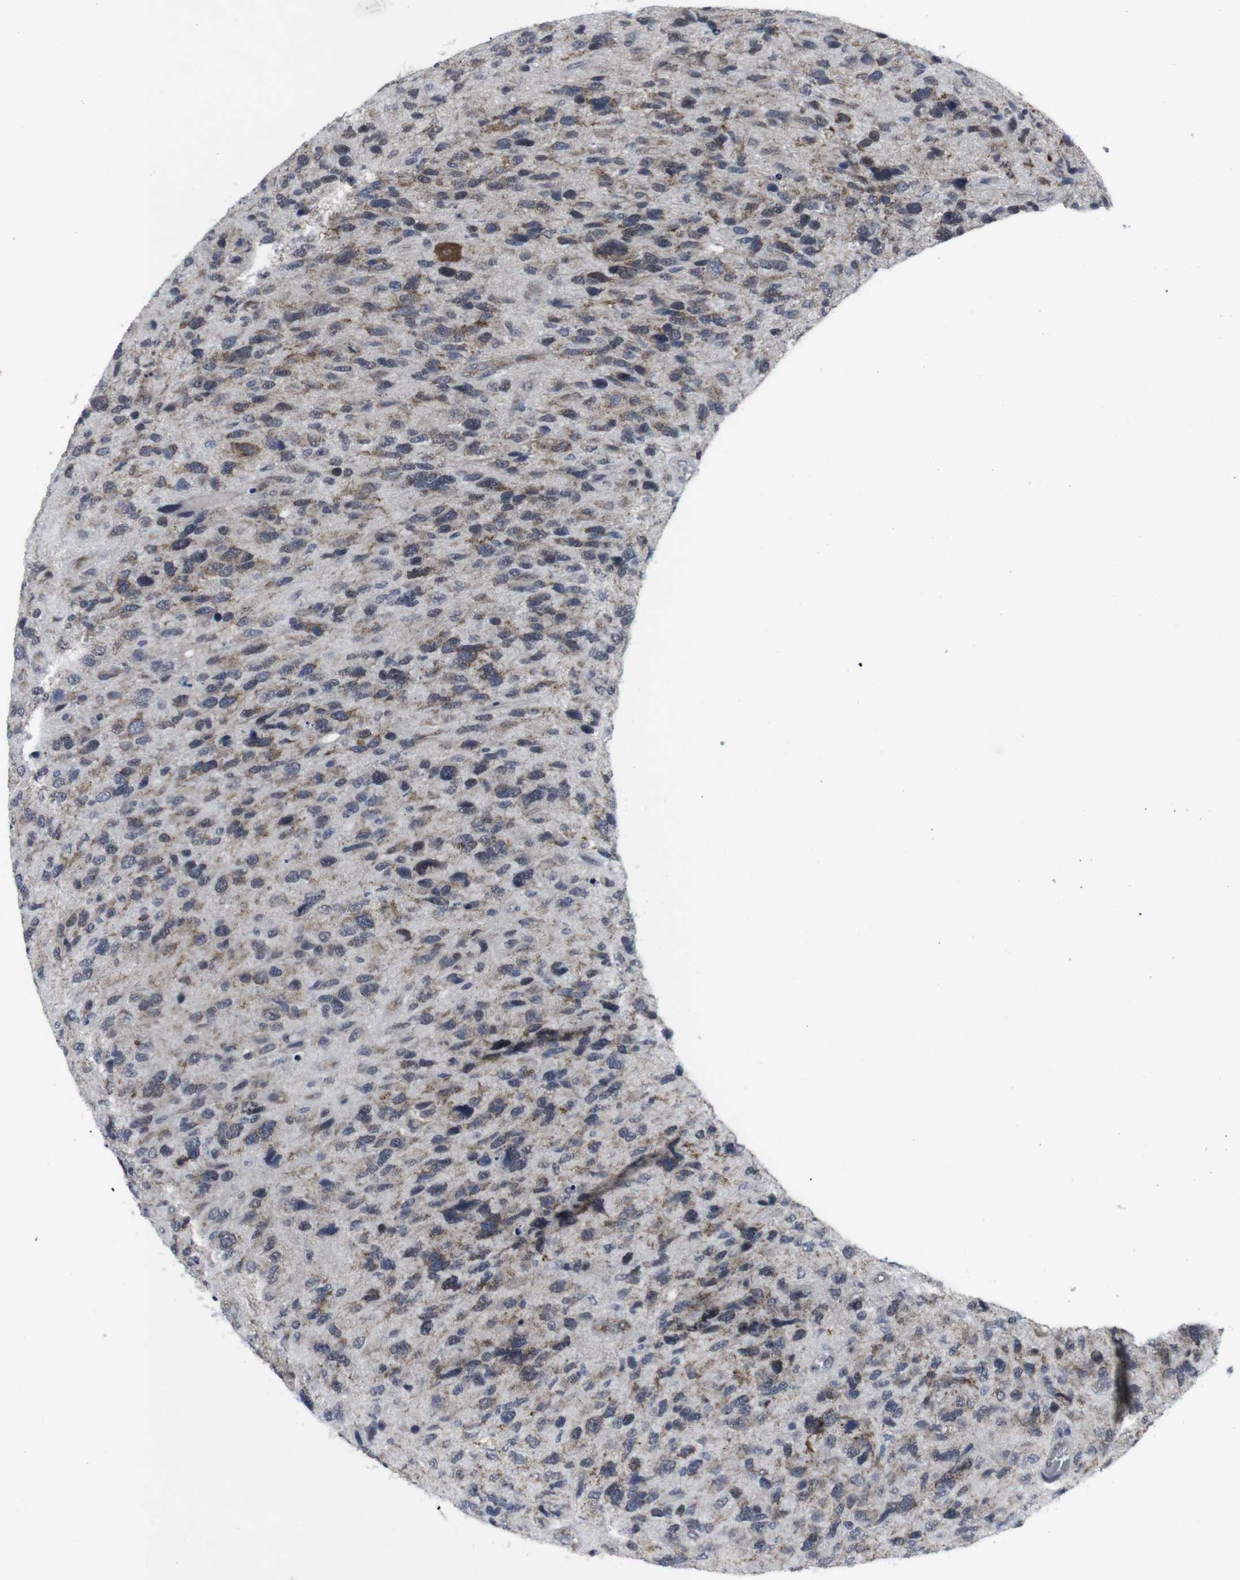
{"staining": {"intensity": "moderate", "quantity": "25%-75%", "location": "cytoplasmic/membranous,nuclear"}, "tissue": "glioma", "cell_type": "Tumor cells", "image_type": "cancer", "snomed": [{"axis": "morphology", "description": "Glioma, malignant, High grade"}, {"axis": "topography", "description": "Brain"}], "caption": "A medium amount of moderate cytoplasmic/membranous and nuclear positivity is seen in about 25%-75% of tumor cells in glioma tissue.", "gene": "GEMIN2", "patient": {"sex": "female", "age": 58}}